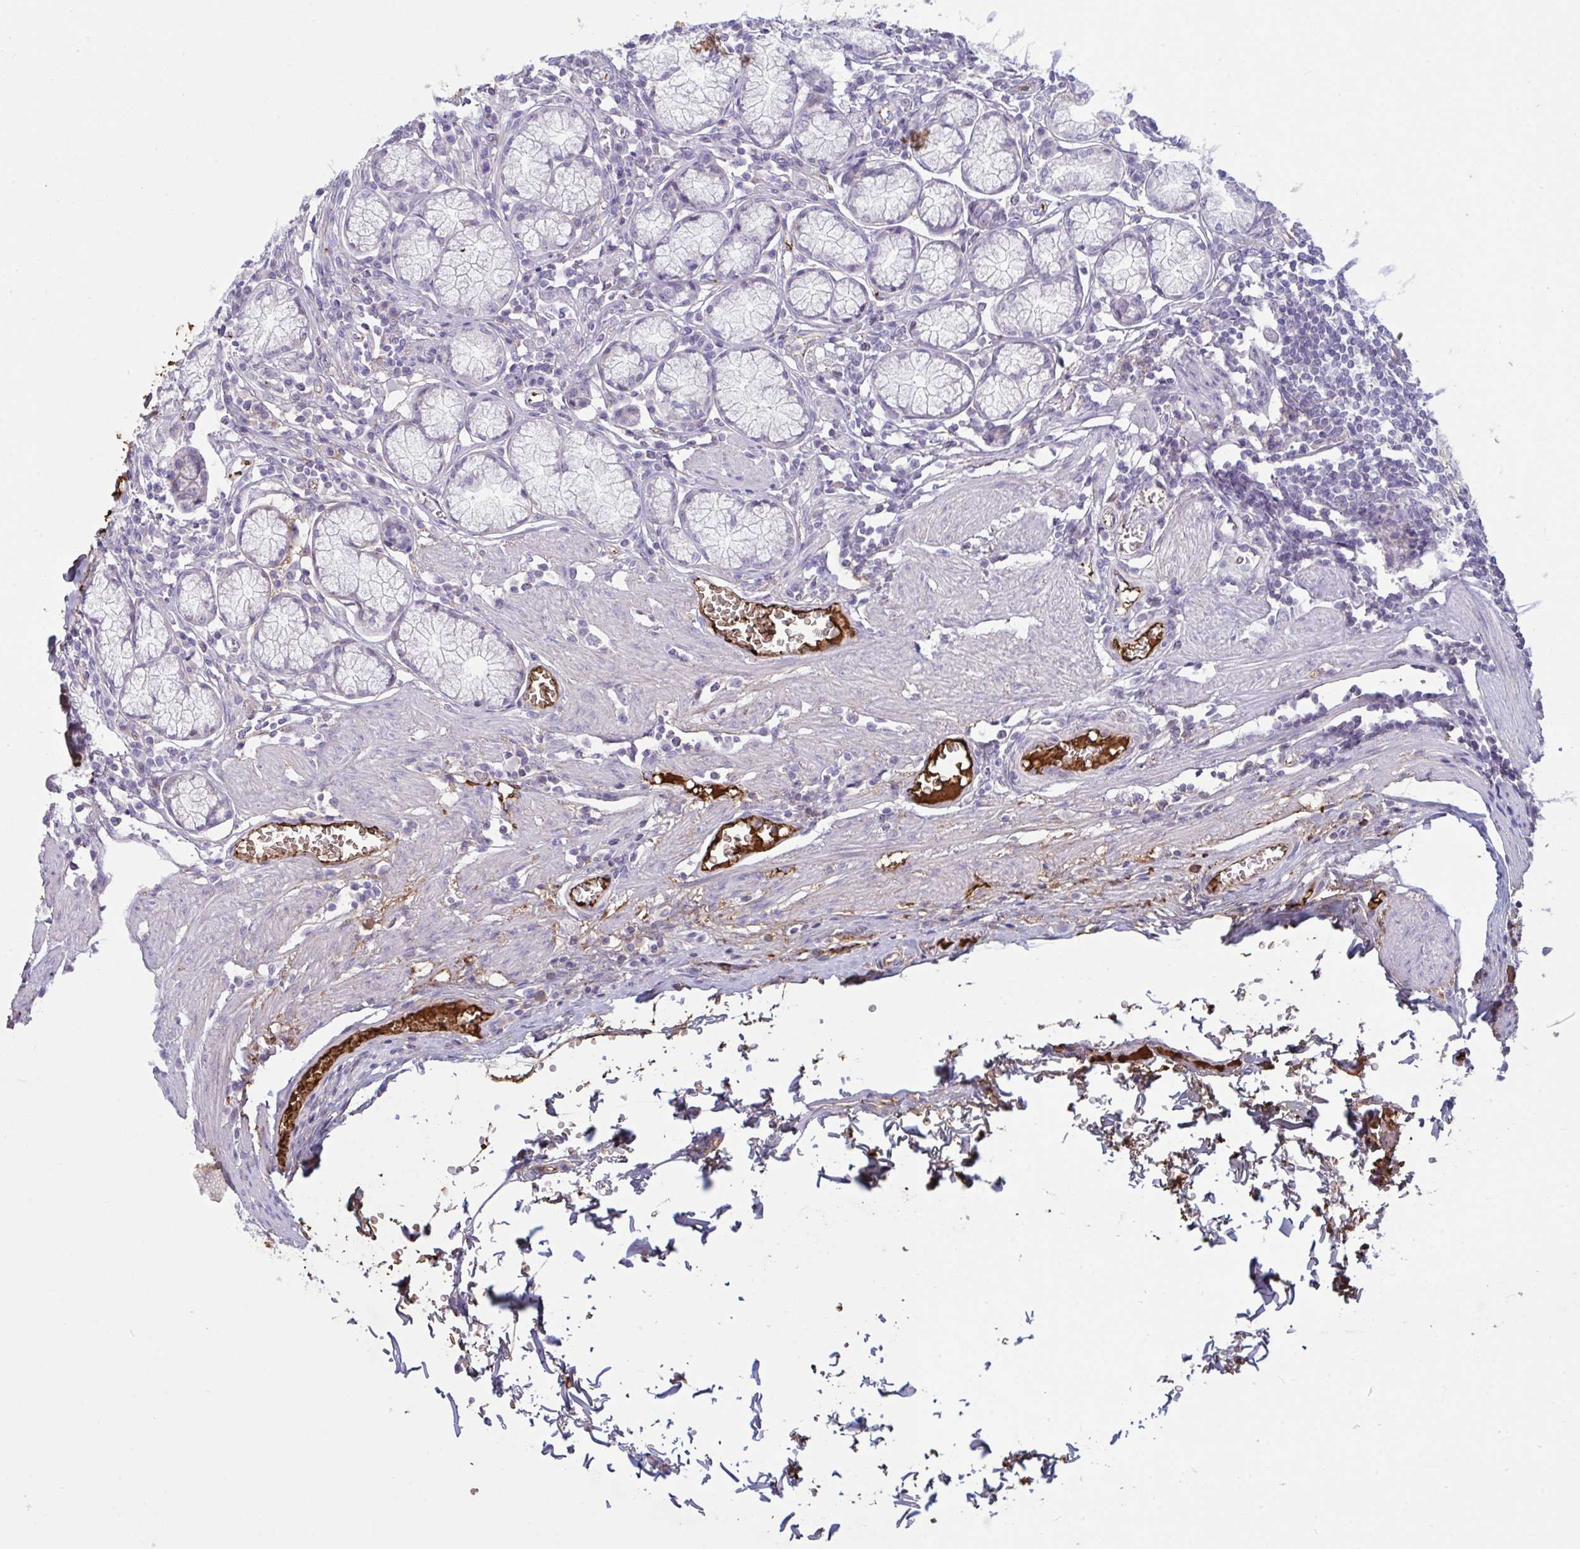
{"staining": {"intensity": "negative", "quantity": "none", "location": "none"}, "tissue": "stomach", "cell_type": "Glandular cells", "image_type": "normal", "snomed": [{"axis": "morphology", "description": "Normal tissue, NOS"}, {"axis": "topography", "description": "Stomach"}], "caption": "IHC histopathology image of normal stomach: human stomach stained with DAB shows no significant protein staining in glandular cells.", "gene": "IL1R1", "patient": {"sex": "male", "age": 55}}